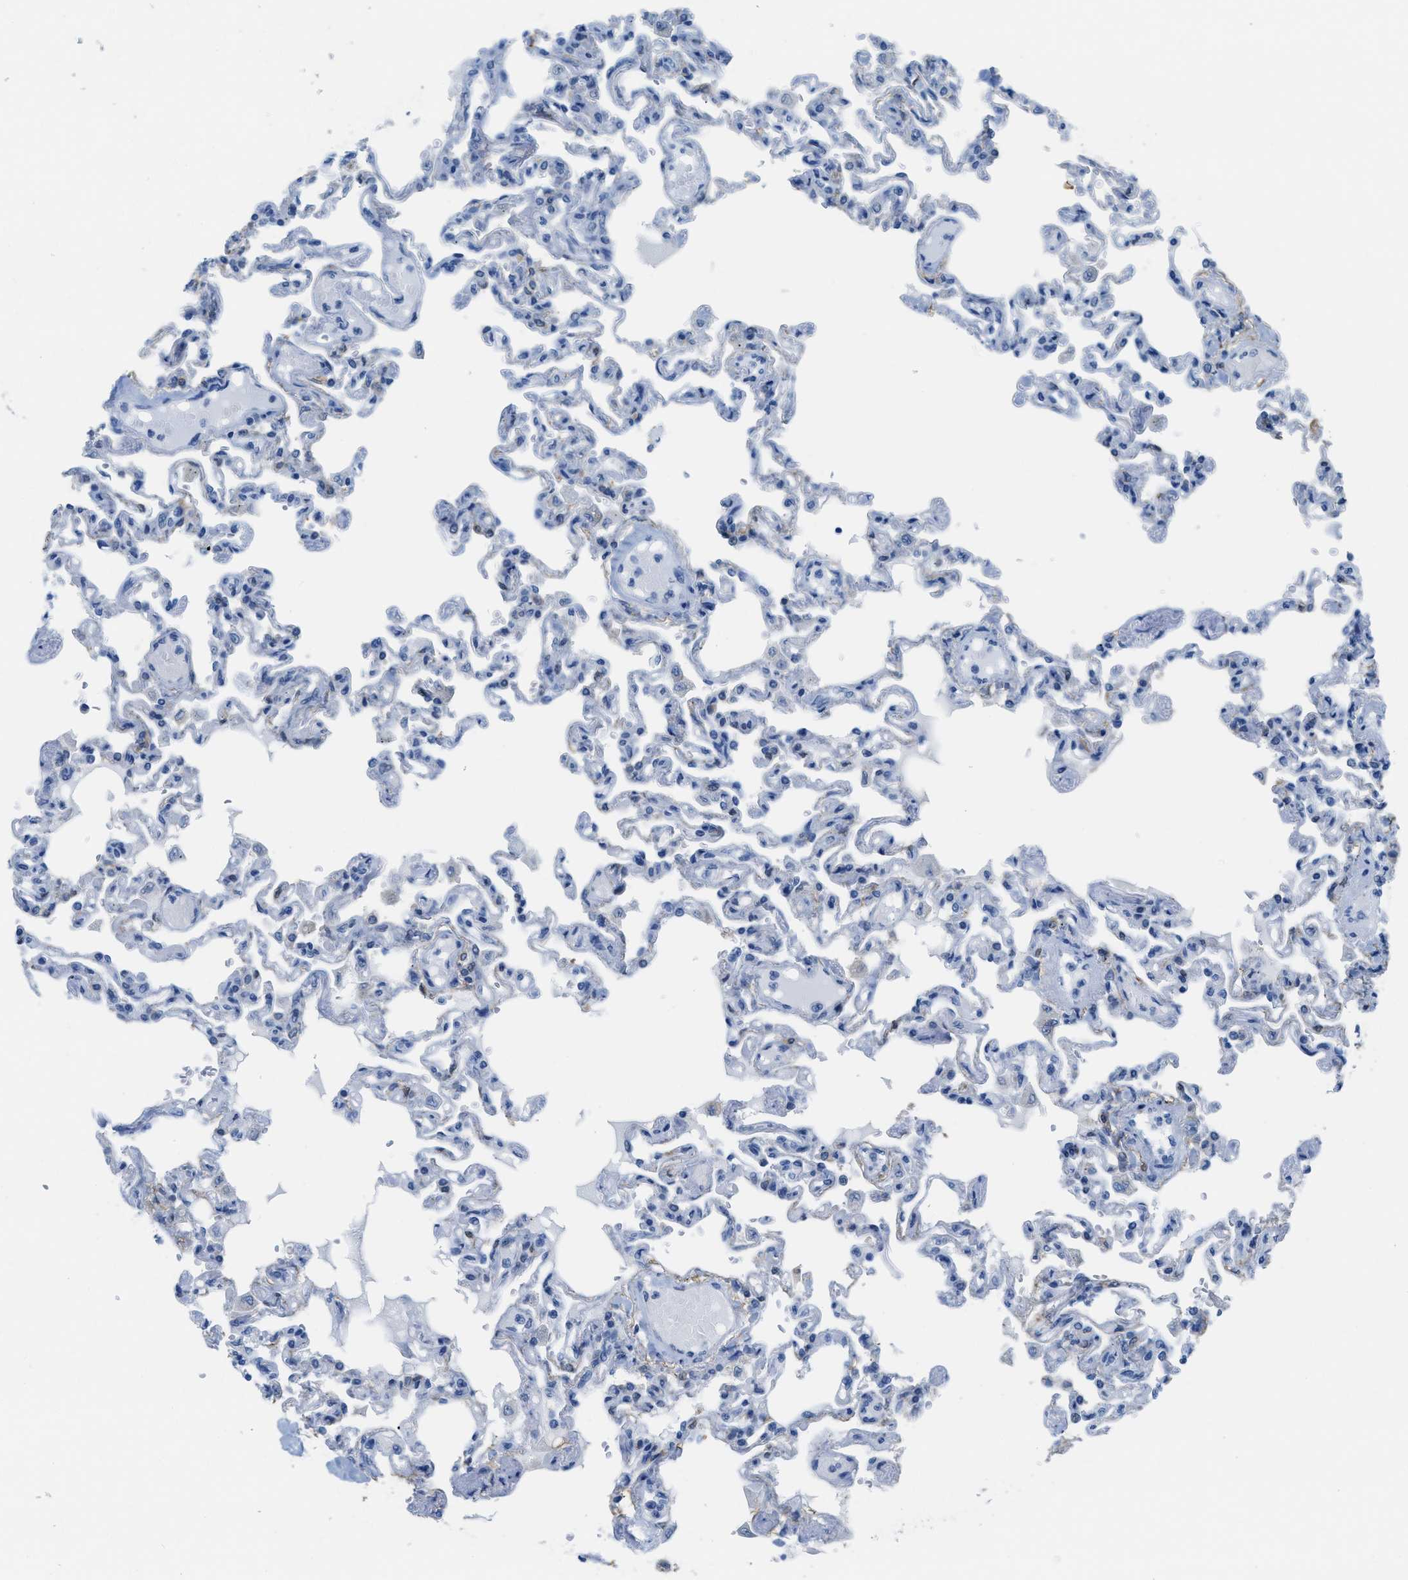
{"staining": {"intensity": "negative", "quantity": "none", "location": "none"}, "tissue": "lung", "cell_type": "Alveolar cells", "image_type": "normal", "snomed": [{"axis": "morphology", "description": "Normal tissue, NOS"}, {"axis": "topography", "description": "Lung"}], "caption": "This is an immunohistochemistry image of unremarkable lung. There is no positivity in alveolar cells.", "gene": "ASGR1", "patient": {"sex": "male", "age": 21}}